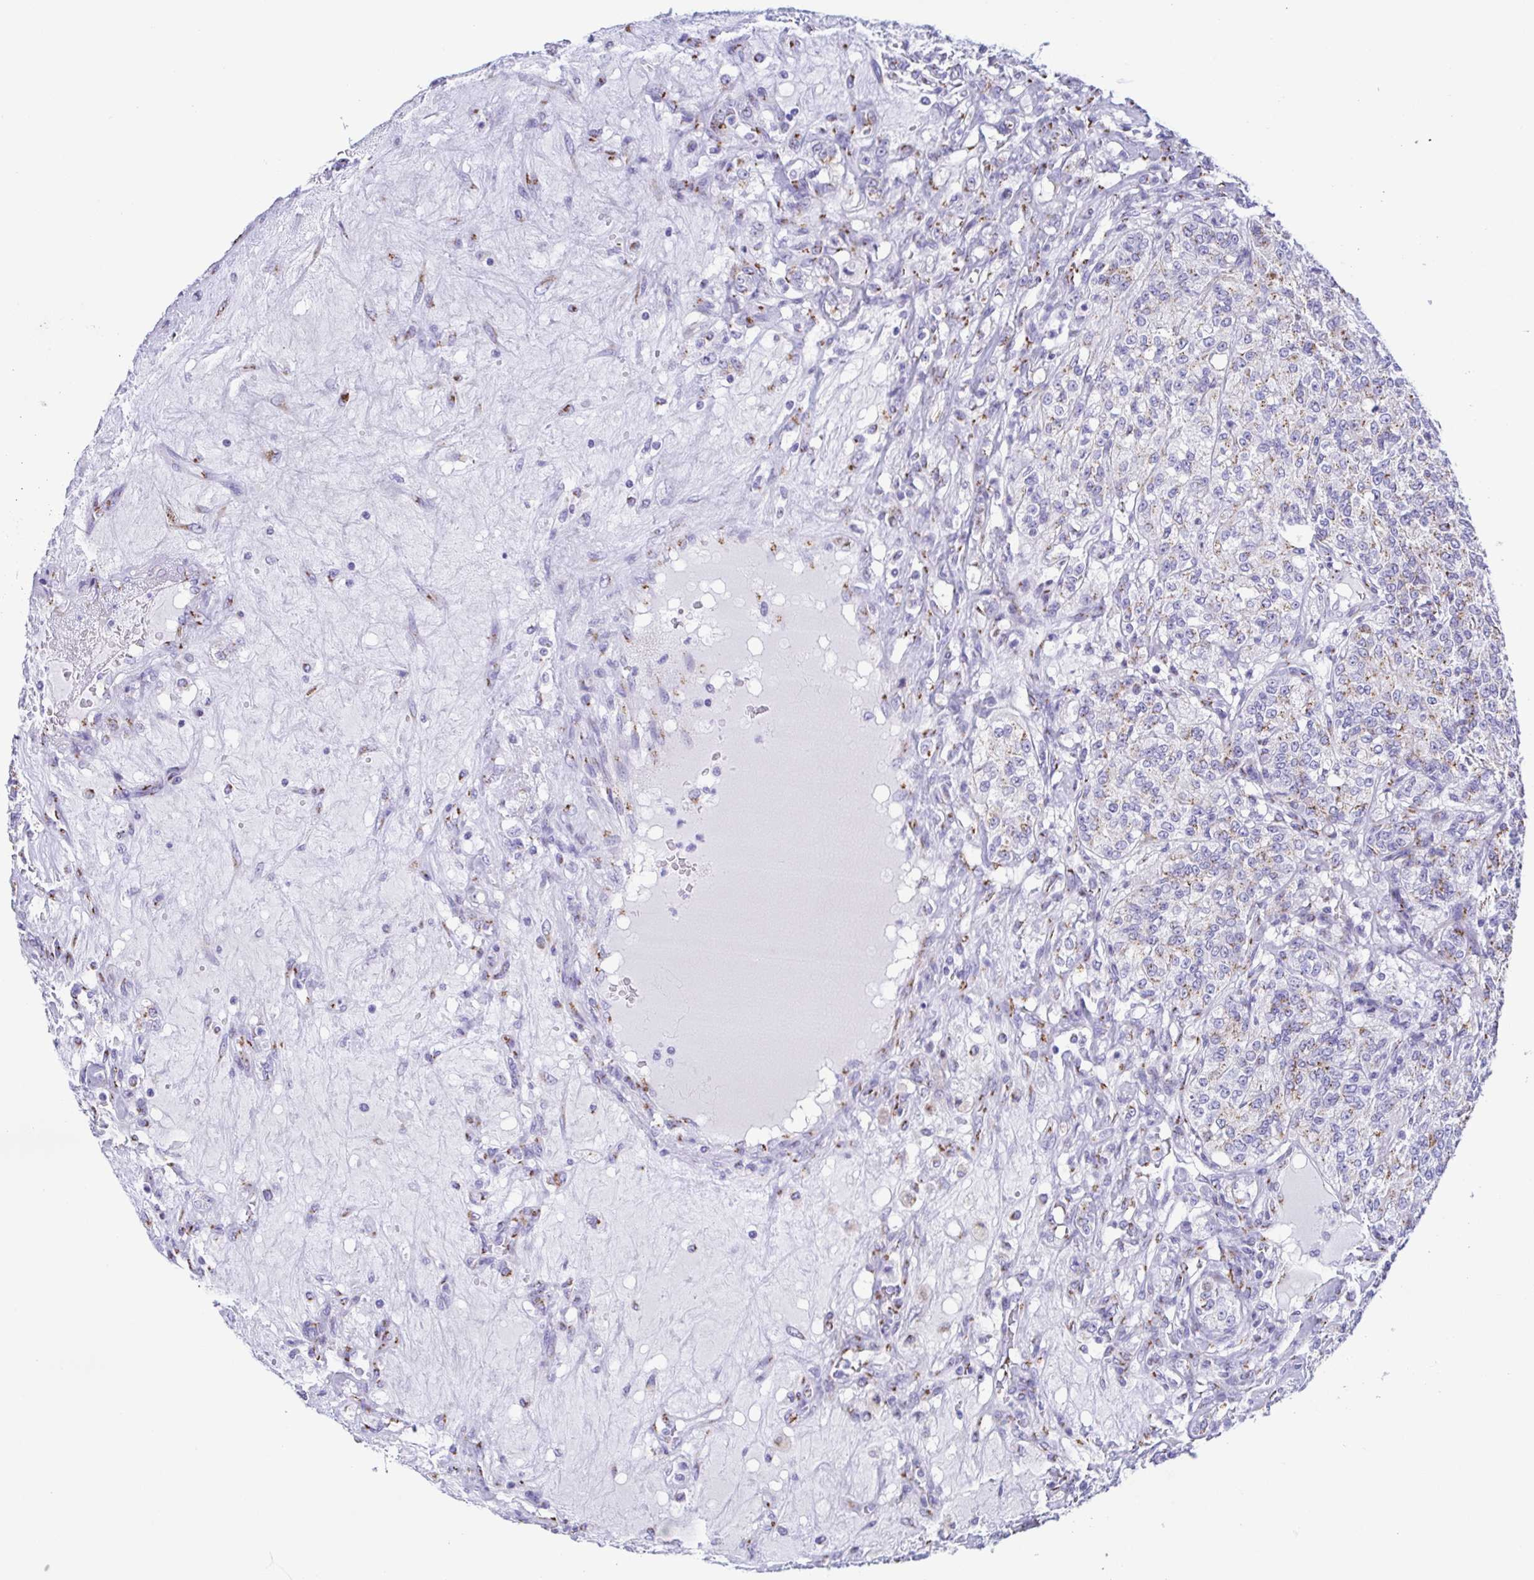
{"staining": {"intensity": "weak", "quantity": "25%-75%", "location": "cytoplasmic/membranous"}, "tissue": "renal cancer", "cell_type": "Tumor cells", "image_type": "cancer", "snomed": [{"axis": "morphology", "description": "Adenocarcinoma, NOS"}, {"axis": "topography", "description": "Kidney"}], "caption": "Adenocarcinoma (renal) stained with IHC displays weak cytoplasmic/membranous expression in approximately 25%-75% of tumor cells. Nuclei are stained in blue.", "gene": "SULT1B1", "patient": {"sex": "female", "age": 63}}